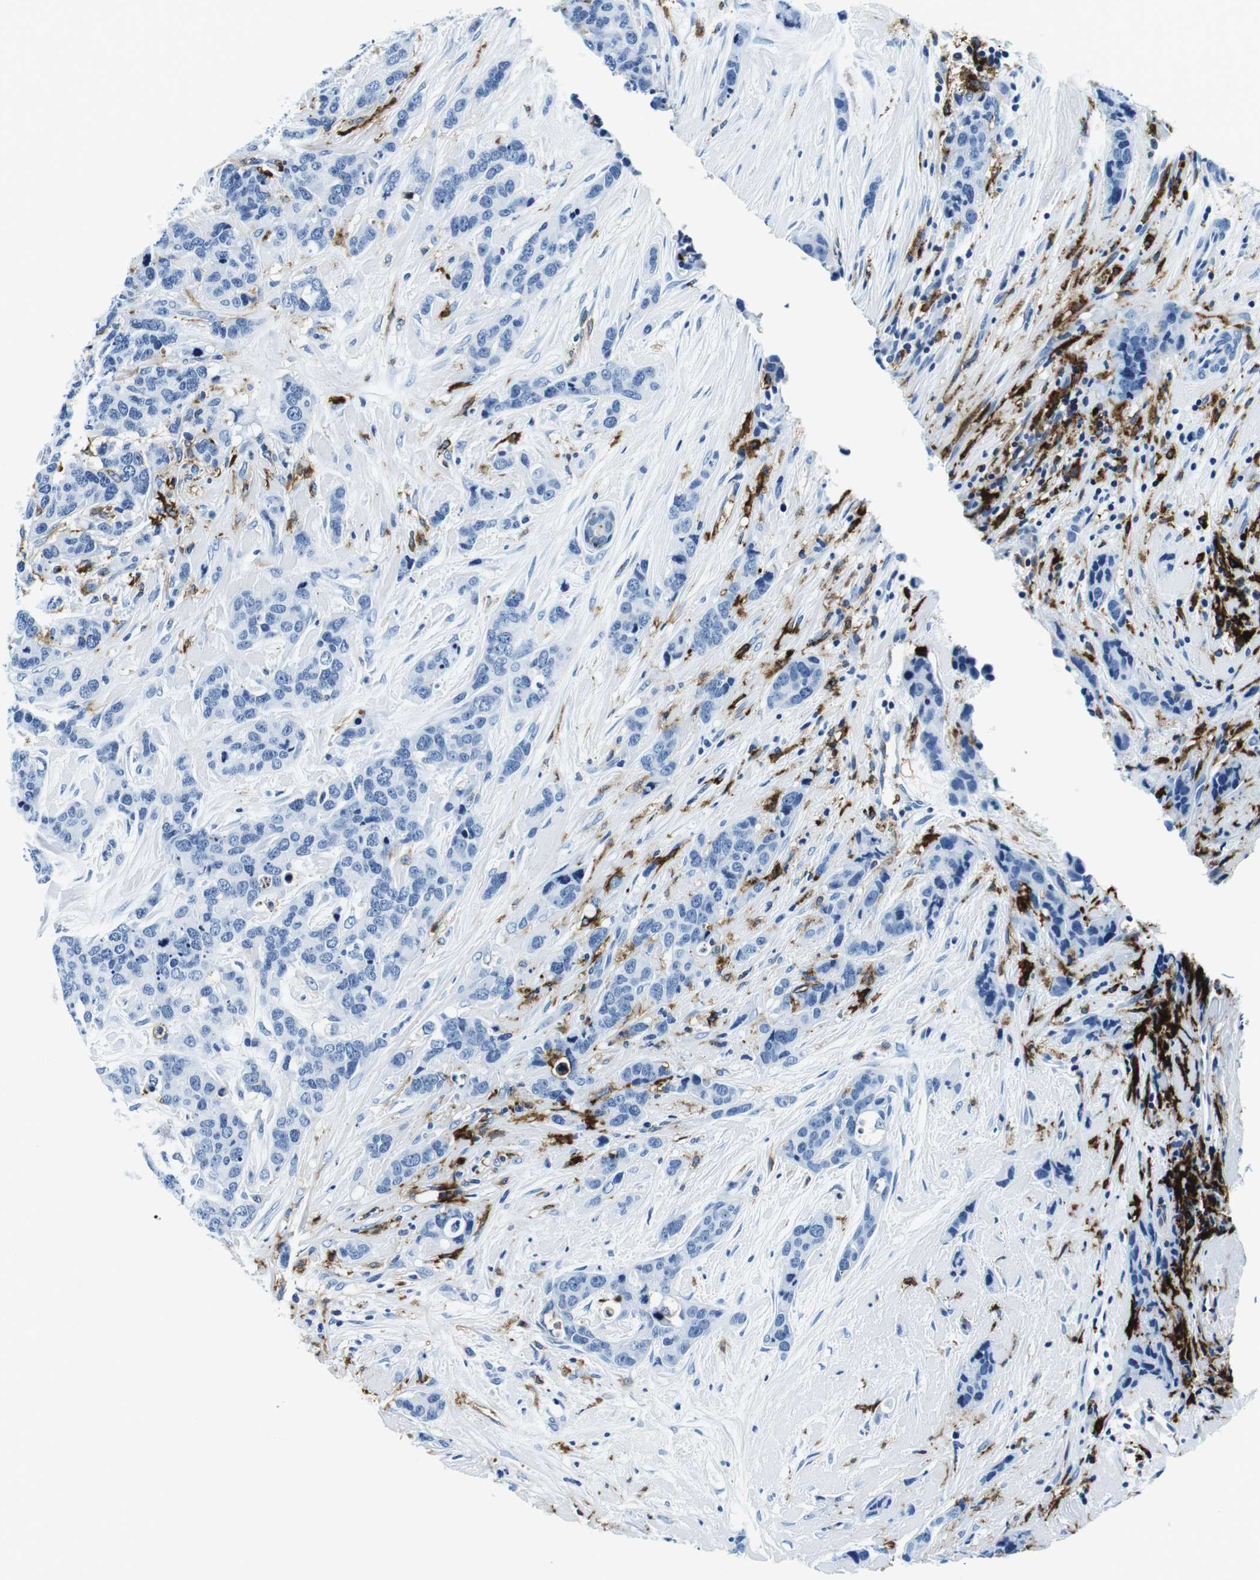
{"staining": {"intensity": "negative", "quantity": "none", "location": "none"}, "tissue": "breast cancer", "cell_type": "Tumor cells", "image_type": "cancer", "snomed": [{"axis": "morphology", "description": "Lobular carcinoma"}, {"axis": "topography", "description": "Breast"}], "caption": "The IHC micrograph has no significant positivity in tumor cells of breast cancer (lobular carcinoma) tissue. Nuclei are stained in blue.", "gene": "HLA-DRB1", "patient": {"sex": "female", "age": 59}}